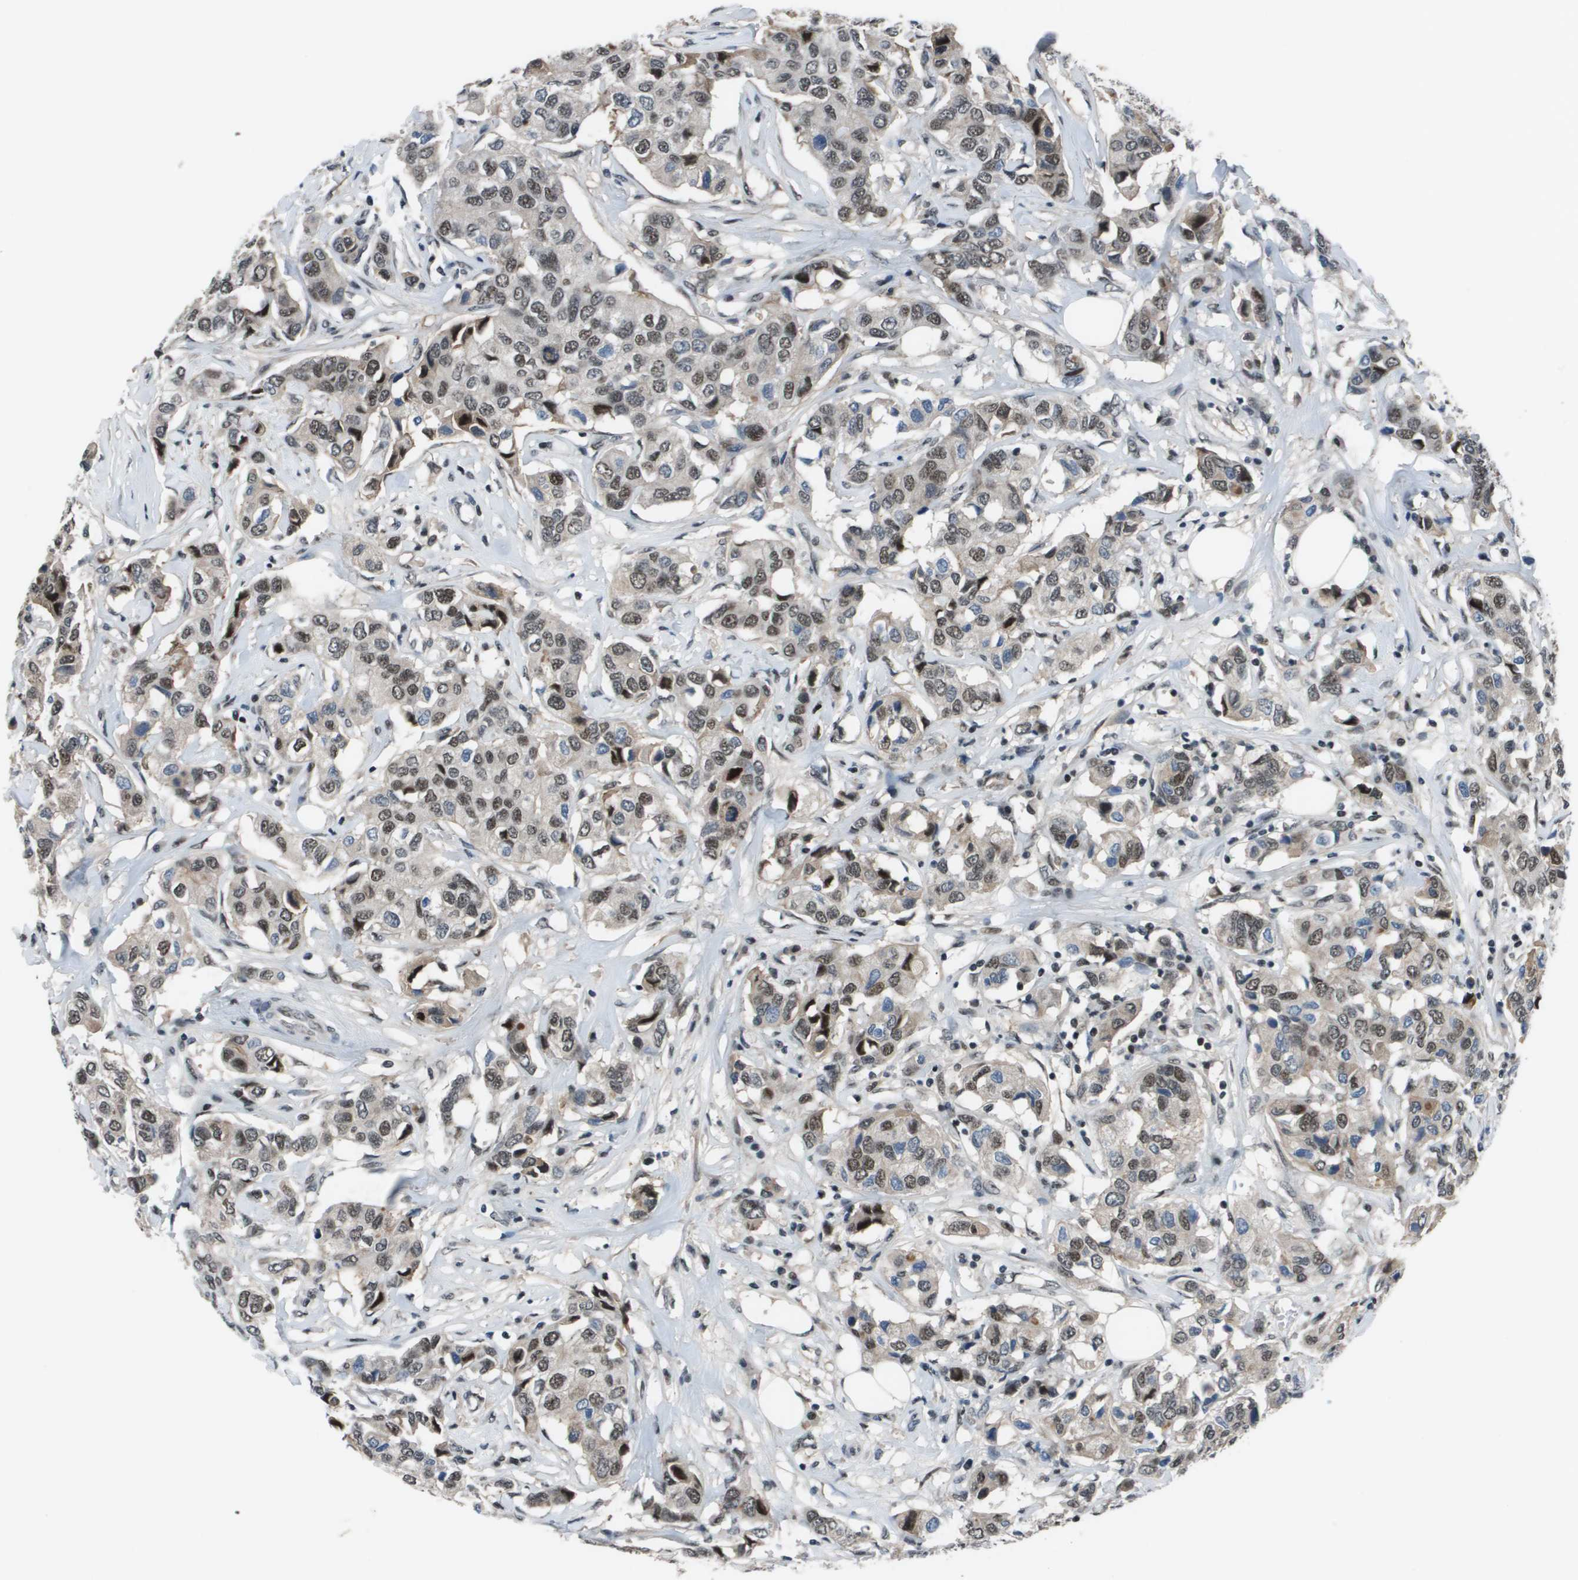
{"staining": {"intensity": "moderate", "quantity": "25%-75%", "location": "nuclear"}, "tissue": "breast cancer", "cell_type": "Tumor cells", "image_type": "cancer", "snomed": [{"axis": "morphology", "description": "Duct carcinoma"}, {"axis": "topography", "description": "Breast"}], "caption": "IHC micrograph of neoplastic tissue: human breast infiltrating ductal carcinoma stained using immunohistochemistry (IHC) displays medium levels of moderate protein expression localized specifically in the nuclear of tumor cells, appearing as a nuclear brown color.", "gene": "THRAP3", "patient": {"sex": "female", "age": 80}}